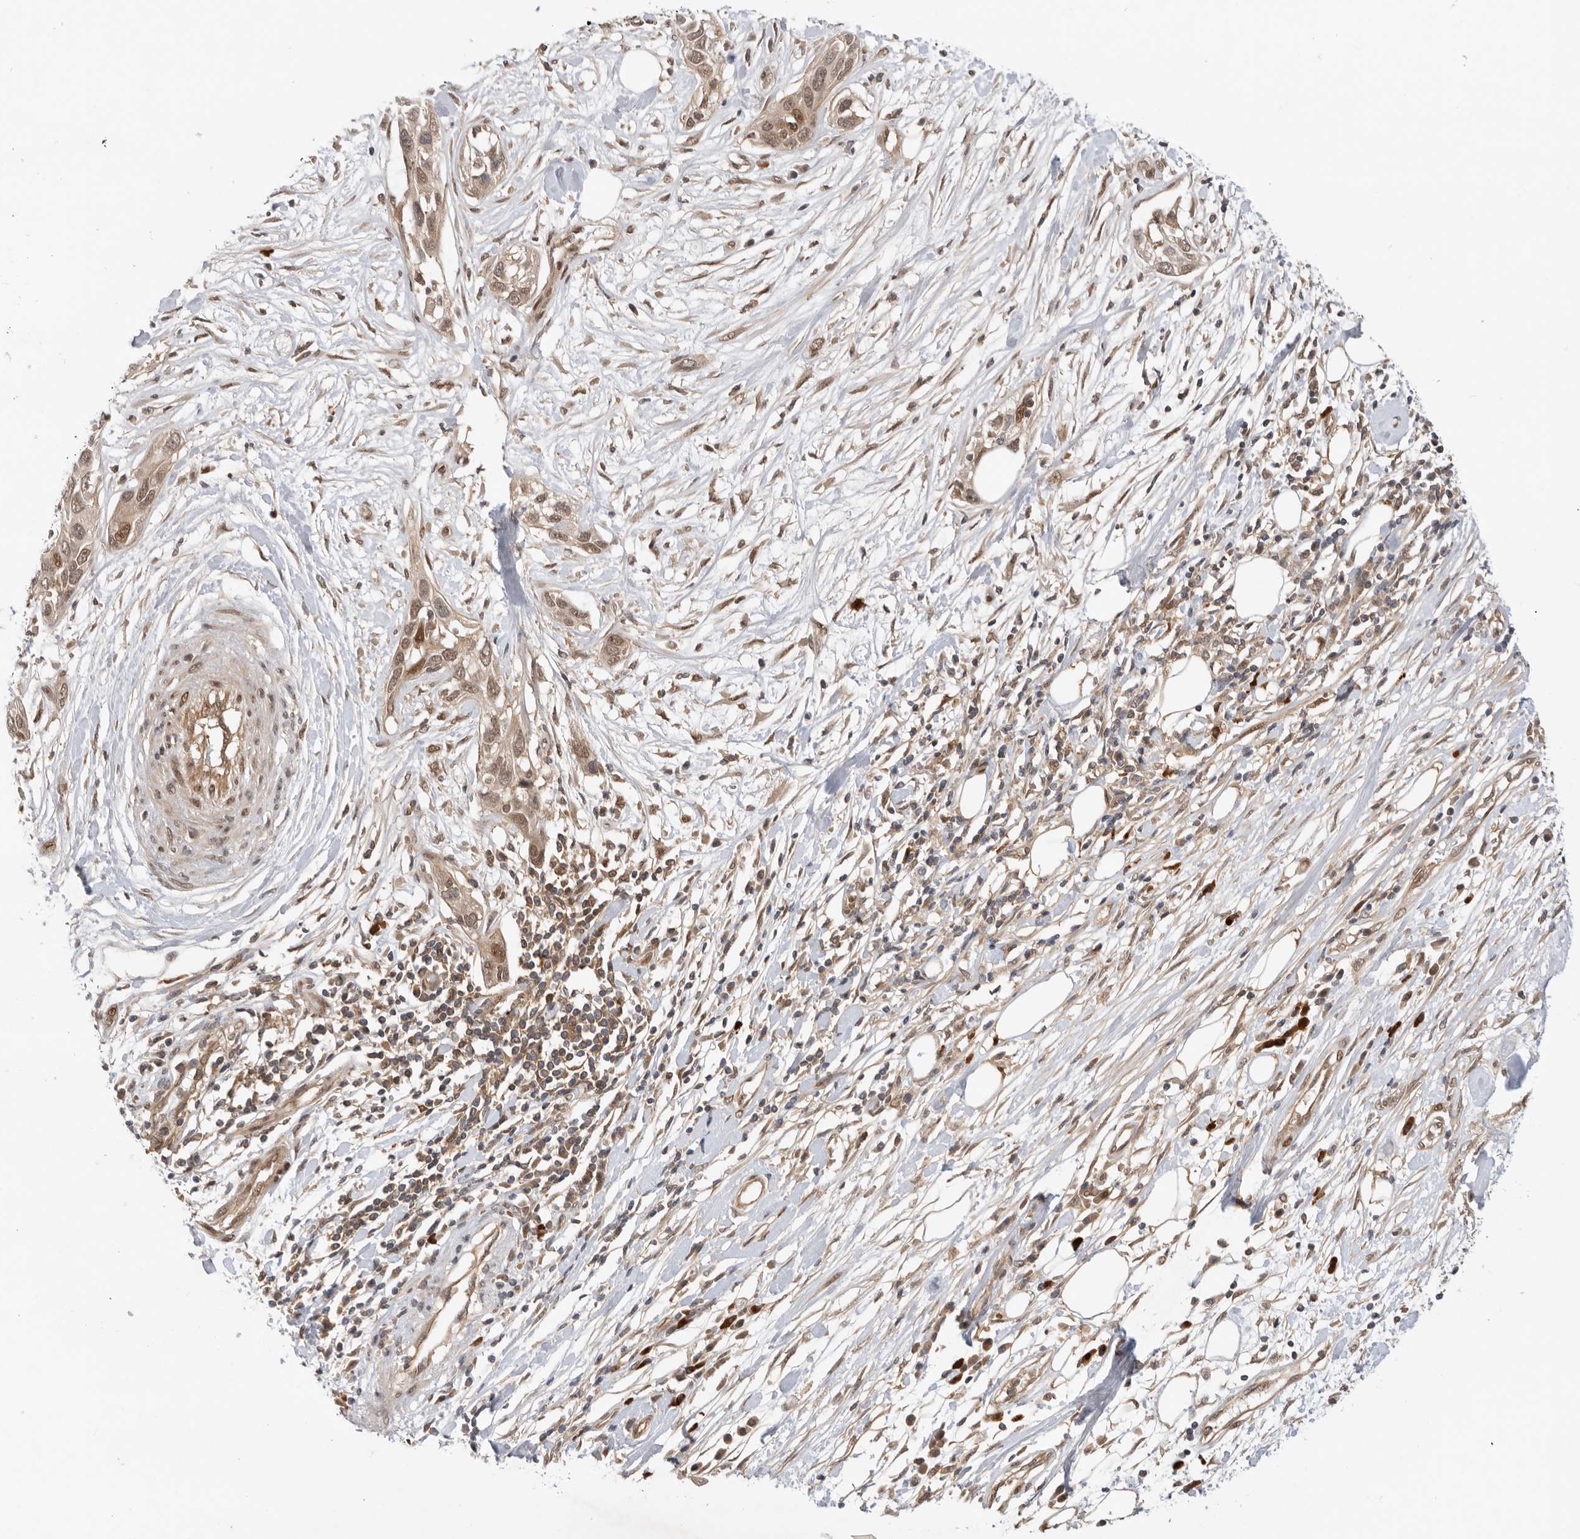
{"staining": {"intensity": "weak", "quantity": ">75%", "location": "nuclear"}, "tissue": "pancreatic cancer", "cell_type": "Tumor cells", "image_type": "cancer", "snomed": [{"axis": "morphology", "description": "Adenocarcinoma, NOS"}, {"axis": "topography", "description": "Pancreas"}], "caption": "Tumor cells demonstrate low levels of weak nuclear staining in approximately >75% of cells in human pancreatic cancer.", "gene": "DCAF8", "patient": {"sex": "female", "age": 60}}